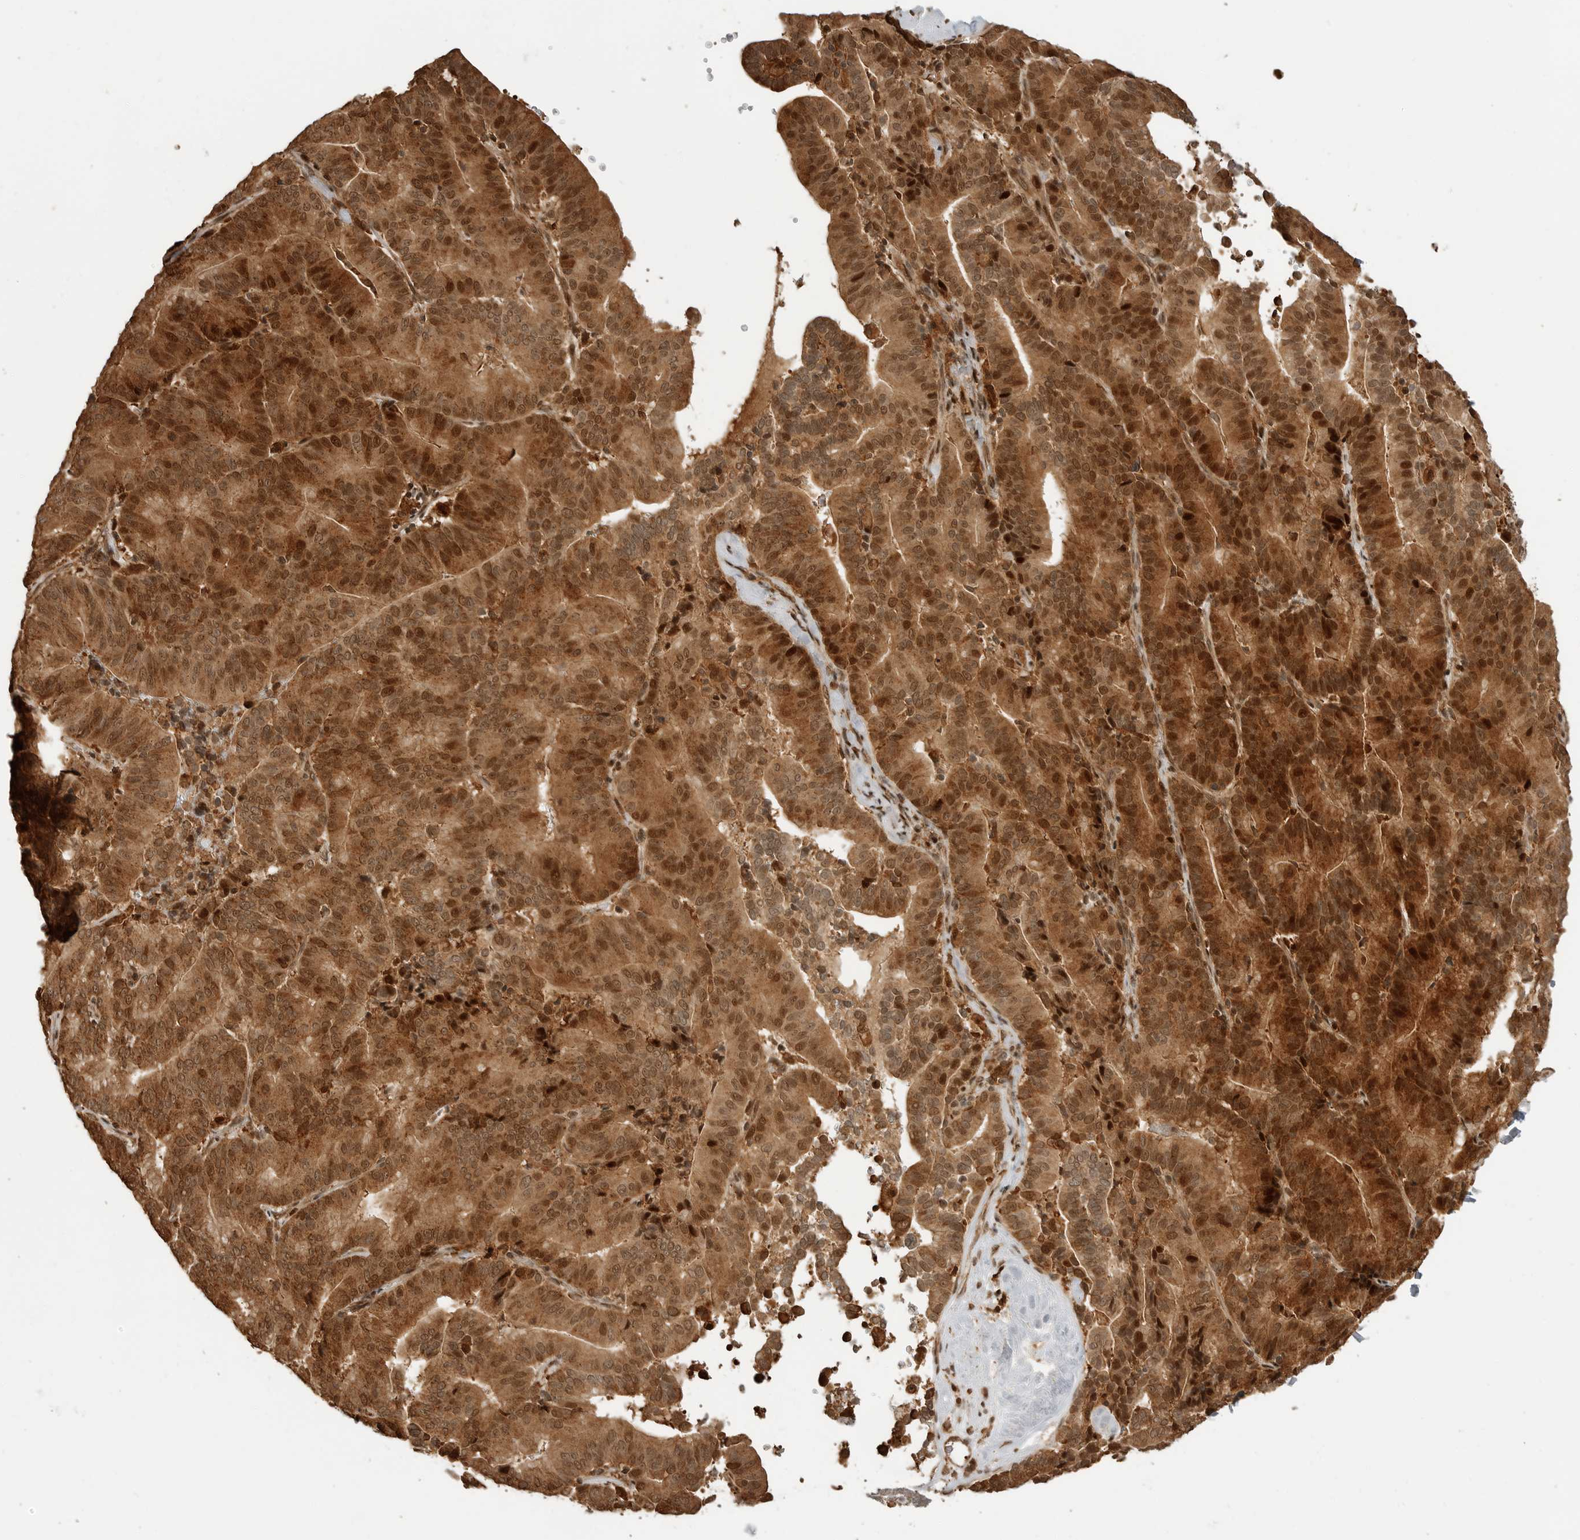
{"staining": {"intensity": "strong", "quantity": ">75%", "location": "cytoplasmic/membranous,nuclear"}, "tissue": "liver cancer", "cell_type": "Tumor cells", "image_type": "cancer", "snomed": [{"axis": "morphology", "description": "Cholangiocarcinoma"}, {"axis": "topography", "description": "Liver"}], "caption": "Immunohistochemistry image of liver cancer (cholangiocarcinoma) stained for a protein (brown), which exhibits high levels of strong cytoplasmic/membranous and nuclear expression in approximately >75% of tumor cells.", "gene": "BMP2K", "patient": {"sex": "female", "age": 75}}